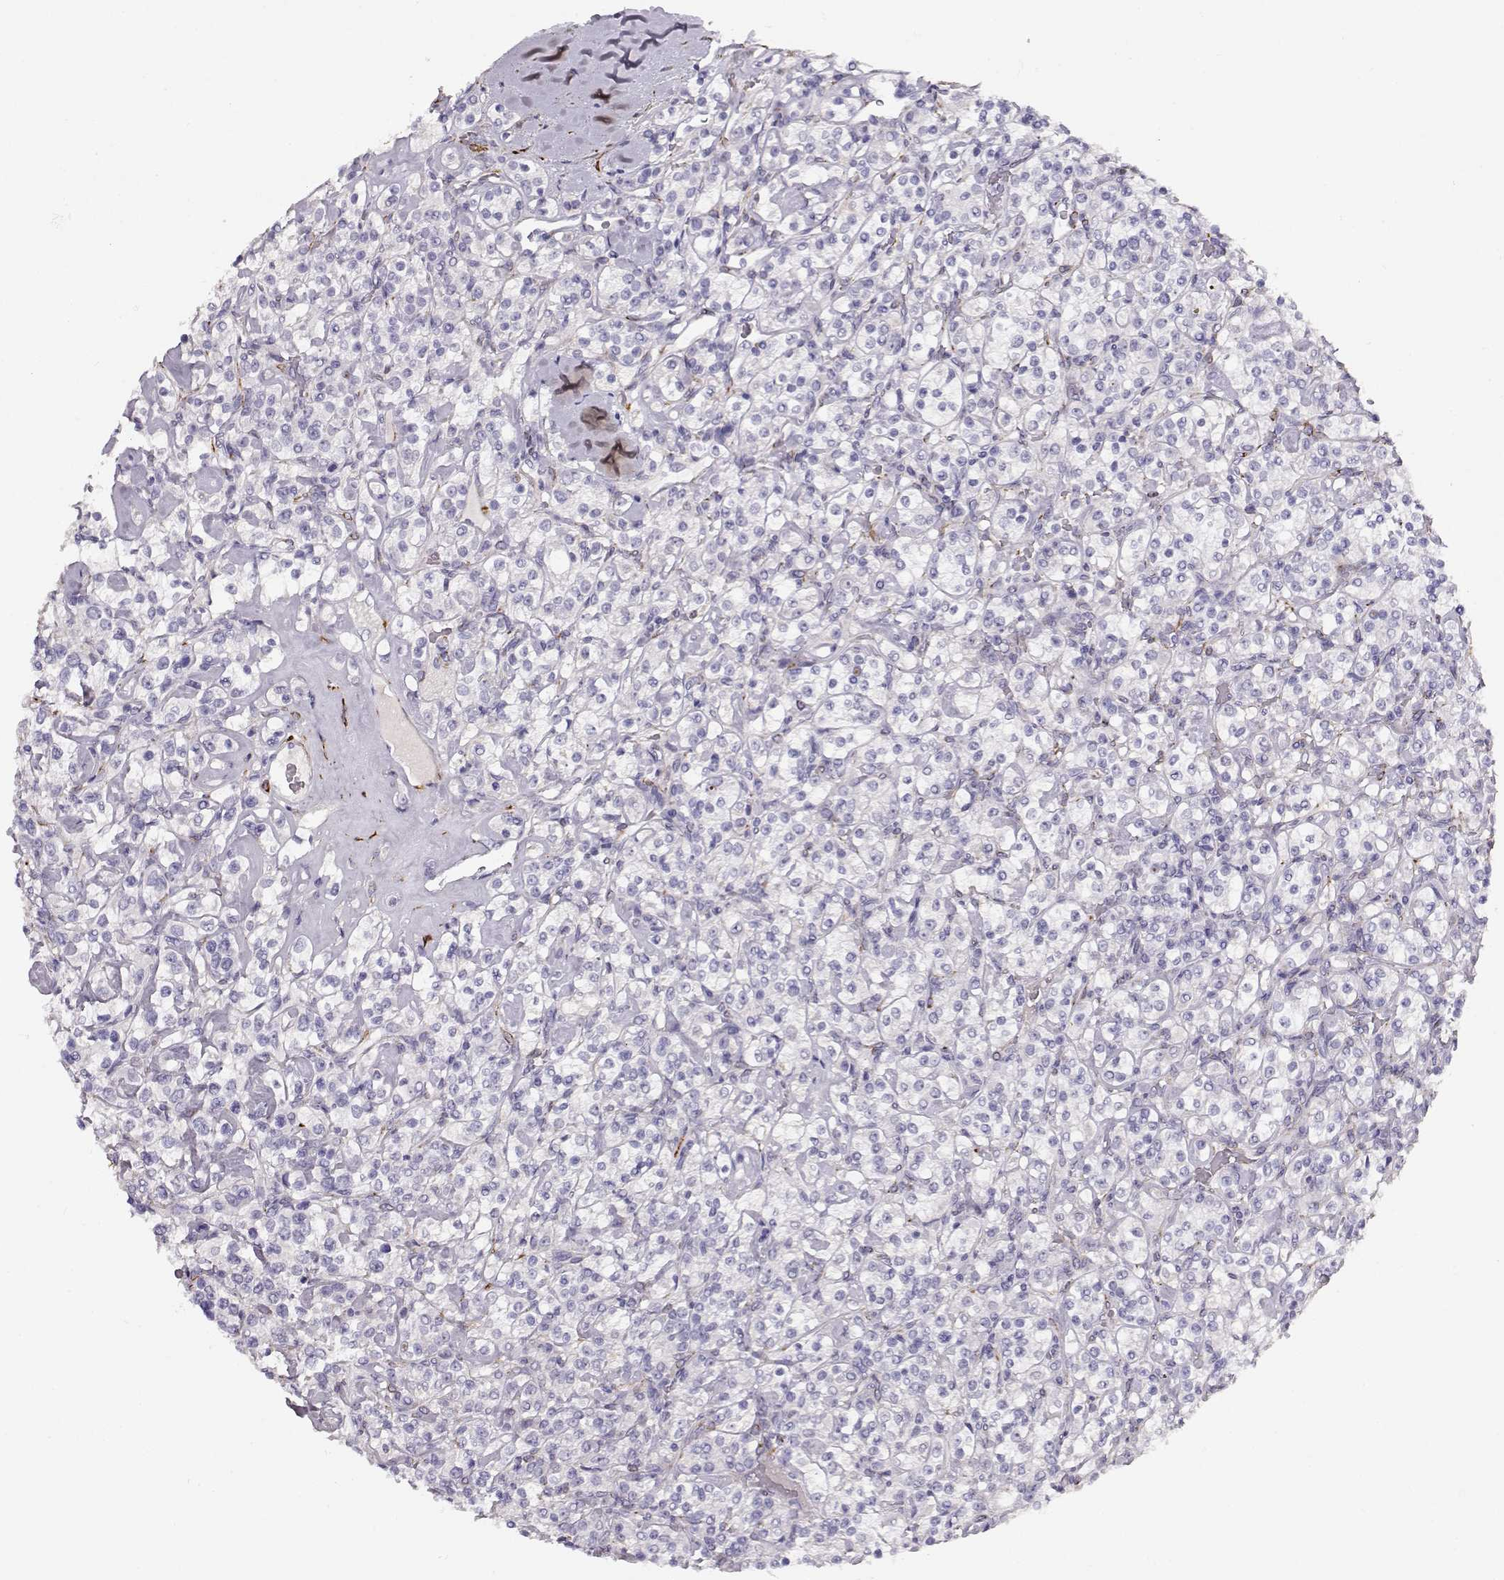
{"staining": {"intensity": "negative", "quantity": "none", "location": "none"}, "tissue": "renal cancer", "cell_type": "Tumor cells", "image_type": "cancer", "snomed": [{"axis": "morphology", "description": "Adenocarcinoma, NOS"}, {"axis": "topography", "description": "Kidney"}], "caption": "There is no significant positivity in tumor cells of renal adenocarcinoma.", "gene": "RBM44", "patient": {"sex": "male", "age": 77}}